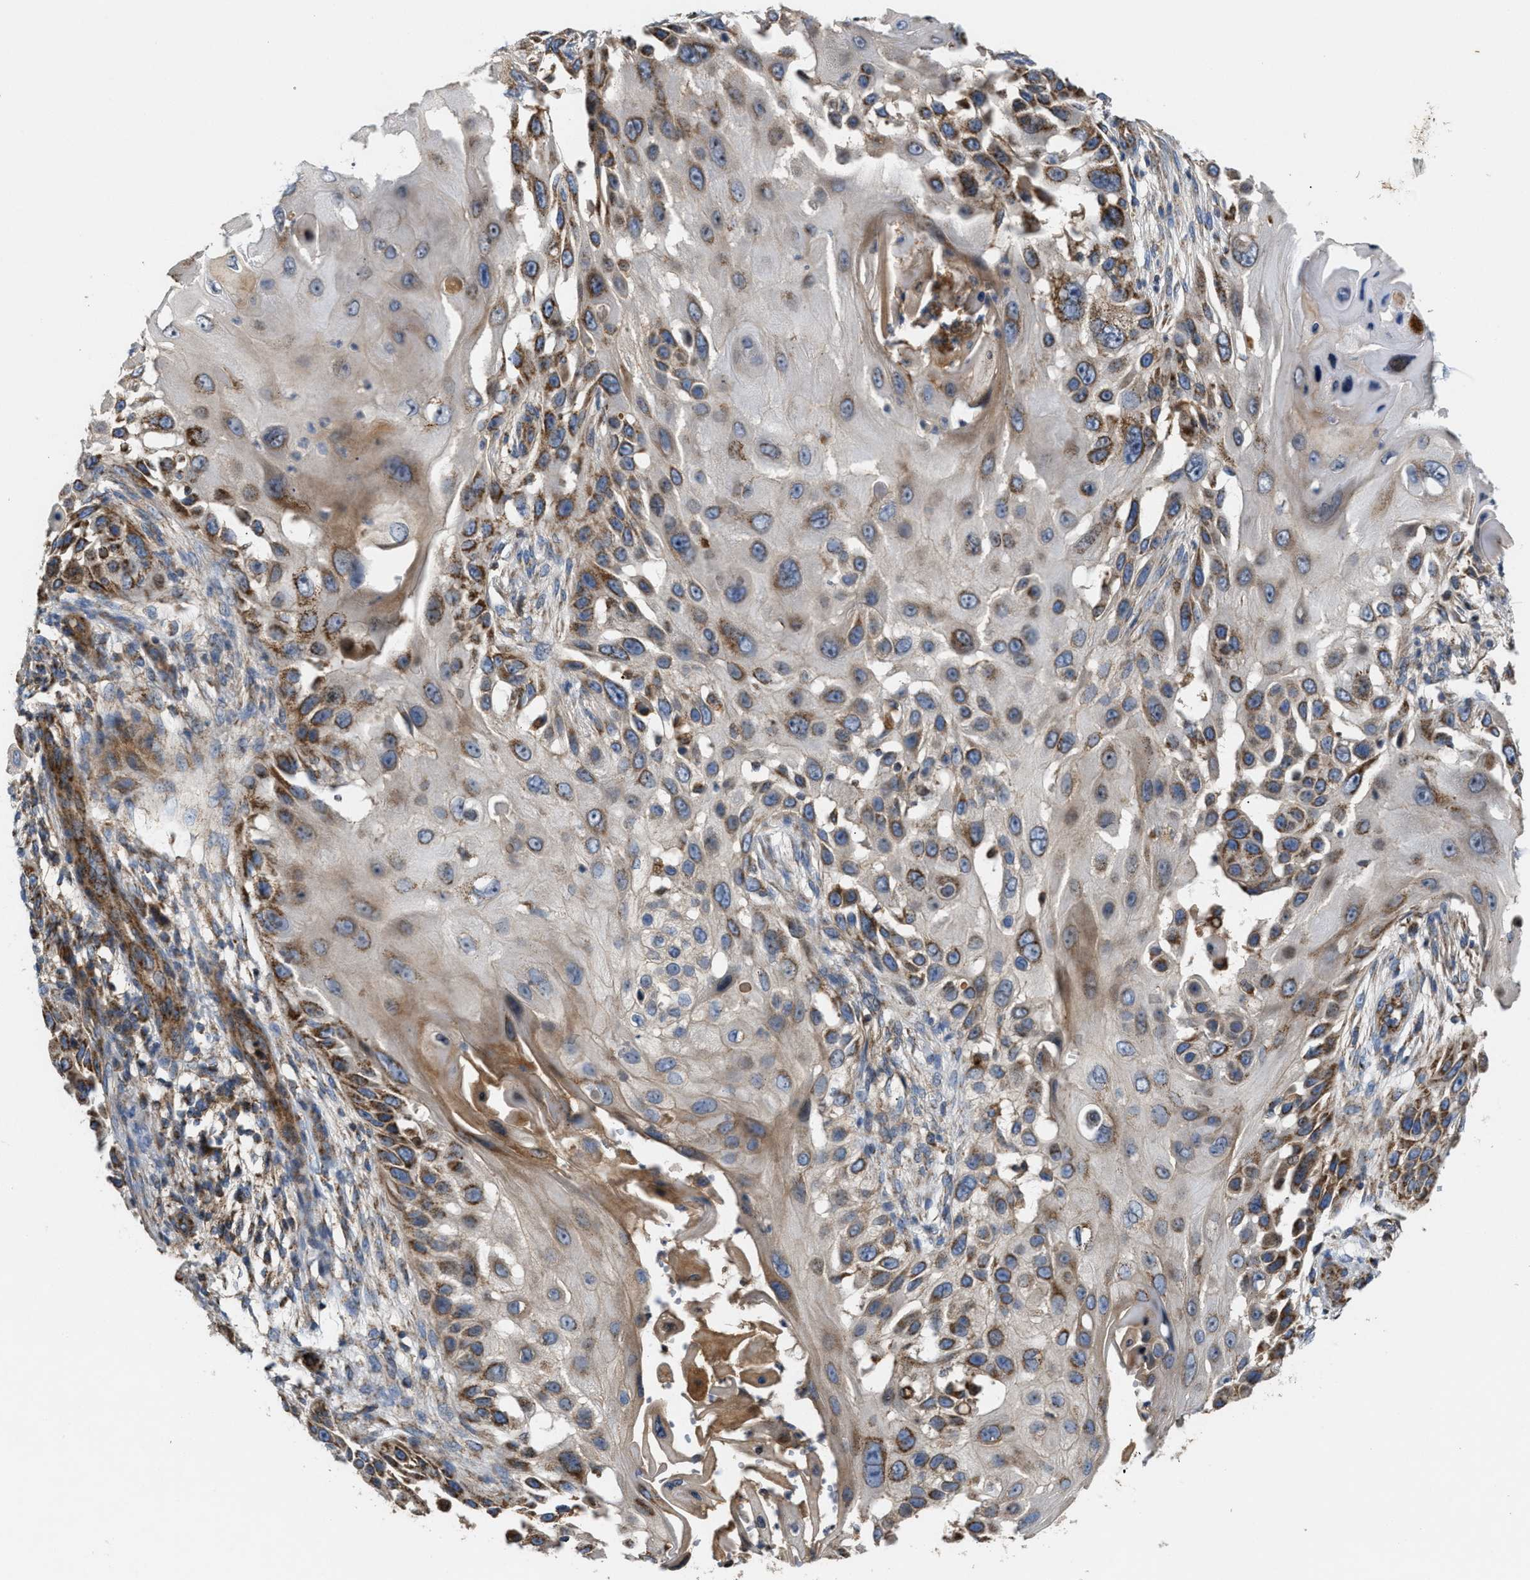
{"staining": {"intensity": "moderate", "quantity": ">75%", "location": "cytoplasmic/membranous"}, "tissue": "skin cancer", "cell_type": "Tumor cells", "image_type": "cancer", "snomed": [{"axis": "morphology", "description": "Squamous cell carcinoma, NOS"}, {"axis": "topography", "description": "Skin"}], "caption": "Protein staining by IHC displays moderate cytoplasmic/membranous expression in about >75% of tumor cells in squamous cell carcinoma (skin).", "gene": "TACO1", "patient": {"sex": "female", "age": 44}}